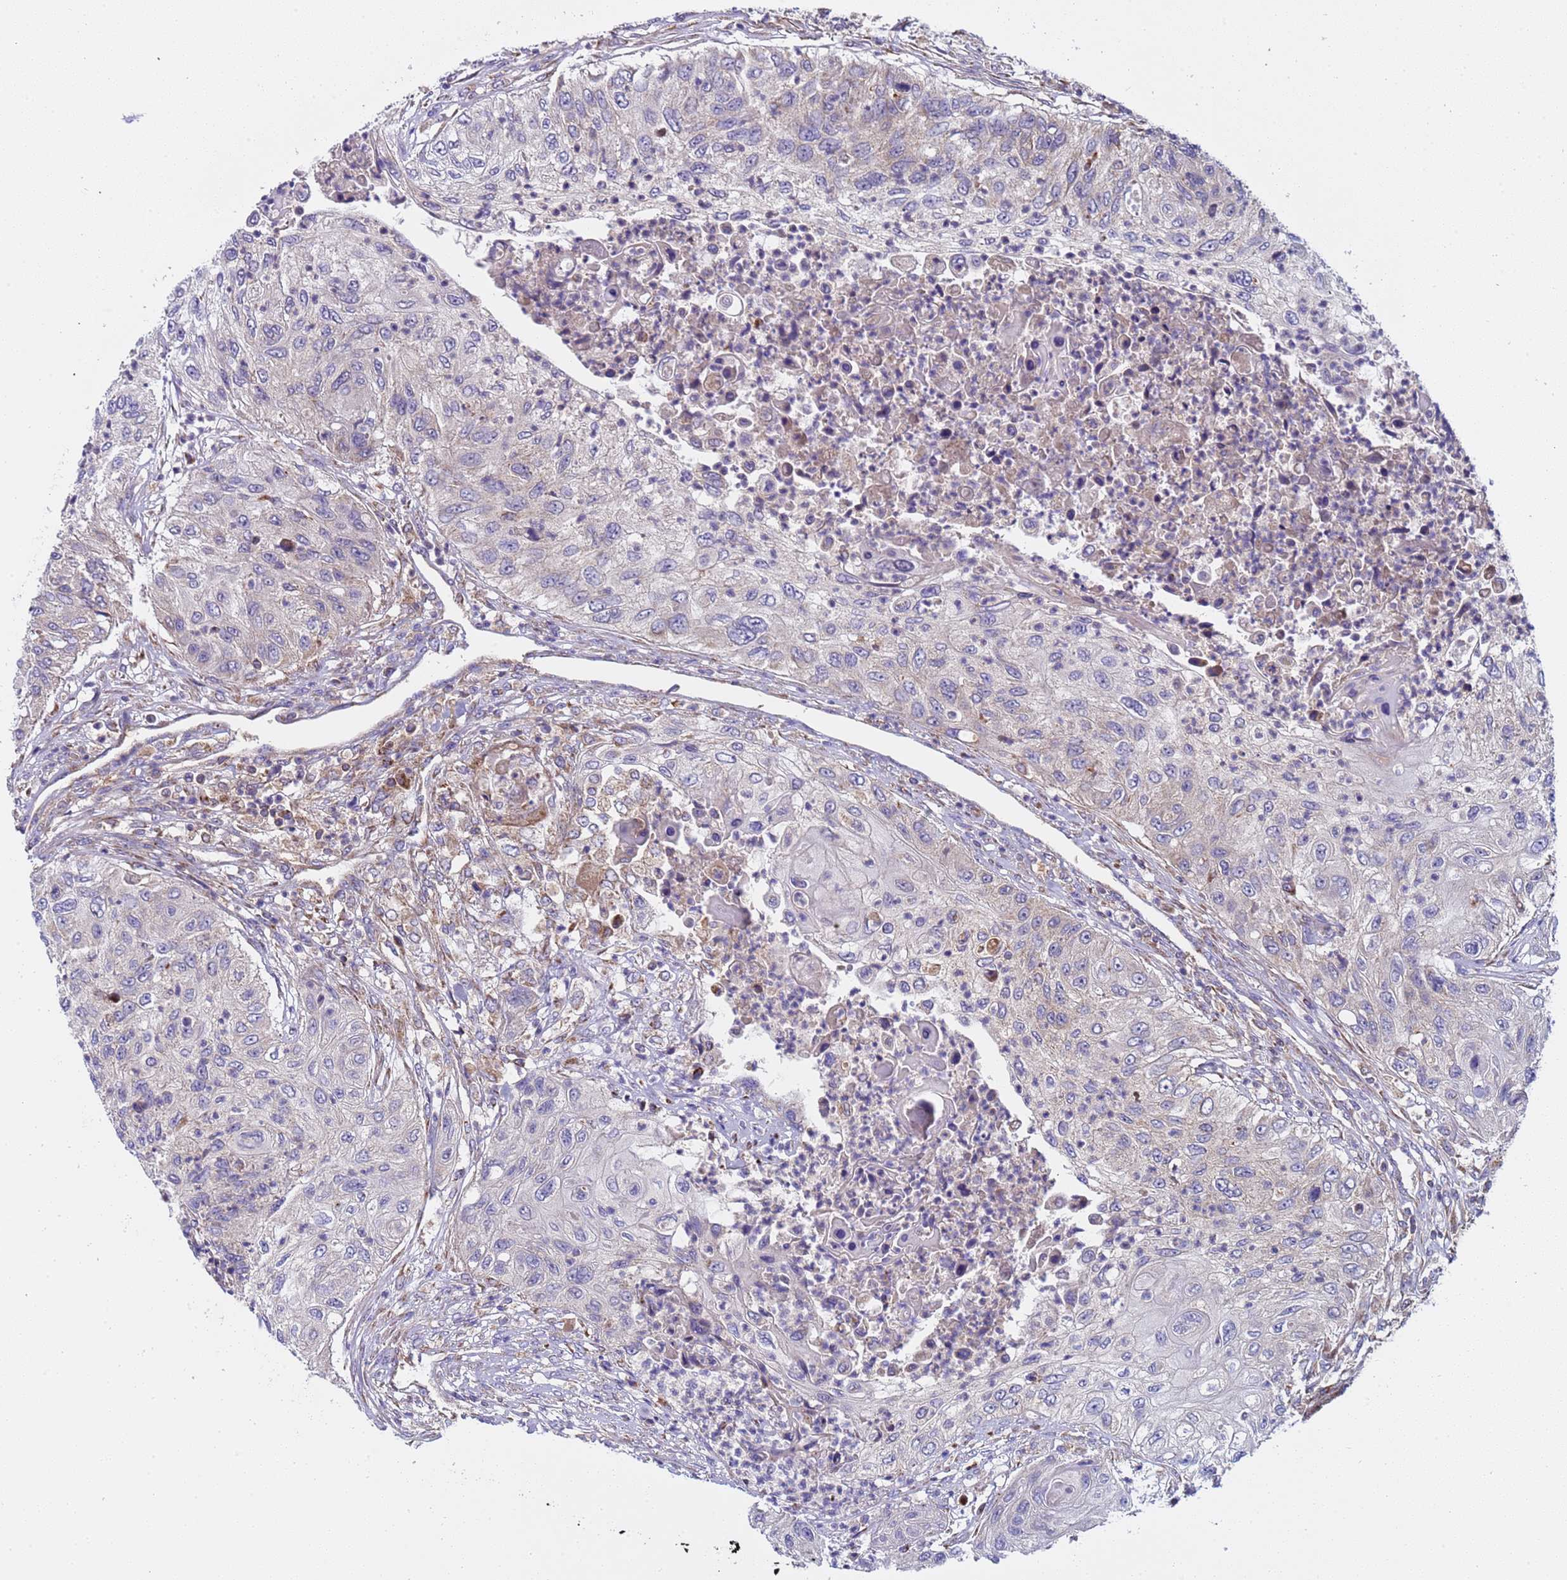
{"staining": {"intensity": "weak", "quantity": "<25%", "location": "cytoplasmic/membranous"}, "tissue": "urothelial cancer", "cell_type": "Tumor cells", "image_type": "cancer", "snomed": [{"axis": "morphology", "description": "Urothelial carcinoma, High grade"}, {"axis": "topography", "description": "Urinary bladder"}], "caption": "Histopathology image shows no protein expression in tumor cells of urothelial cancer tissue.", "gene": "TMEM126A", "patient": {"sex": "female", "age": 60}}